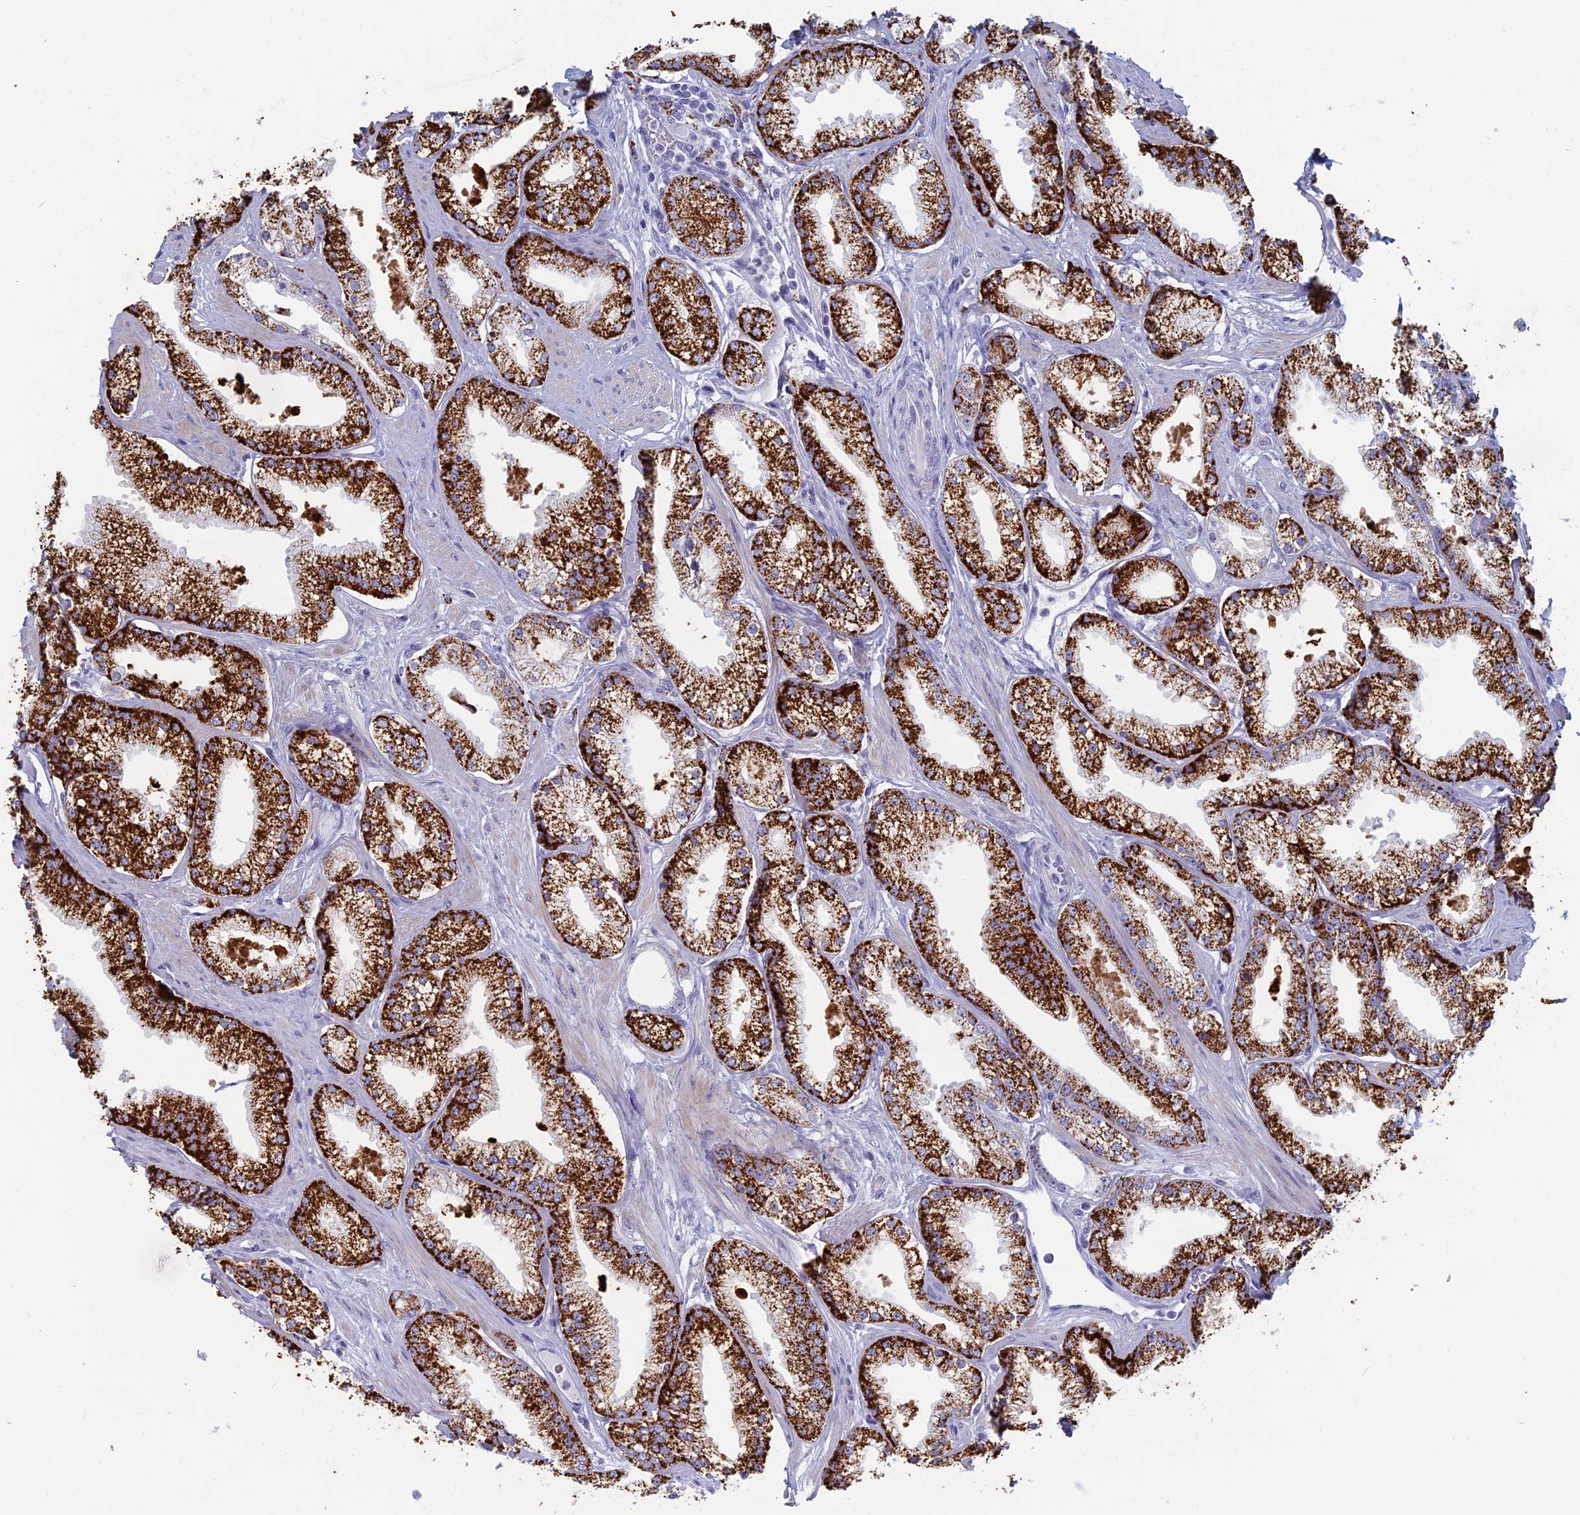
{"staining": {"intensity": "strong", "quantity": ">75%", "location": "cytoplasmic/membranous"}, "tissue": "prostate cancer", "cell_type": "Tumor cells", "image_type": "cancer", "snomed": [{"axis": "morphology", "description": "Adenocarcinoma, High grade"}, {"axis": "topography", "description": "Prostate"}], "caption": "This is an image of immunohistochemistry (IHC) staining of high-grade adenocarcinoma (prostate), which shows strong expression in the cytoplasmic/membranous of tumor cells.", "gene": "ALMS1", "patient": {"sex": "male", "age": 67}}